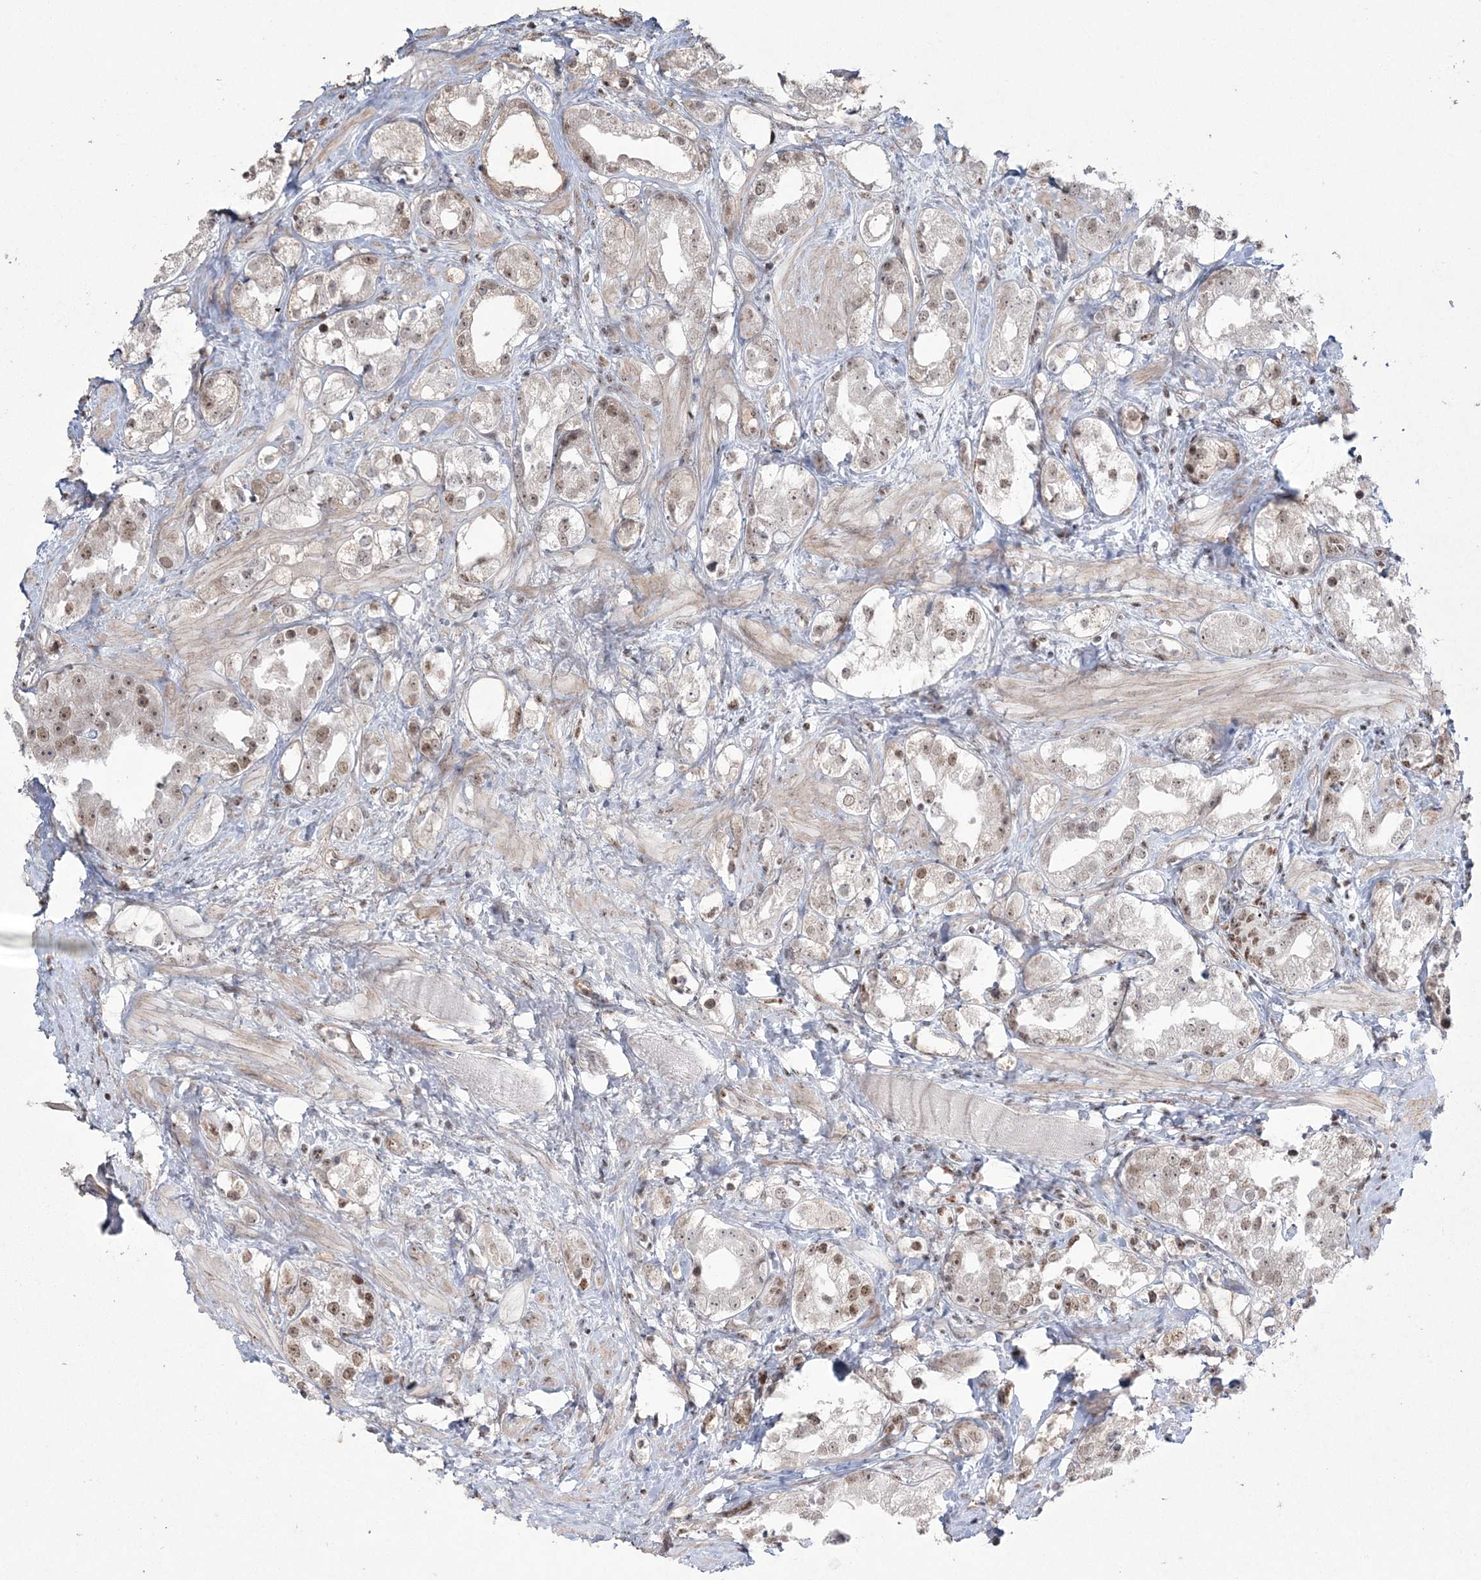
{"staining": {"intensity": "weak", "quantity": ">75%", "location": "nuclear"}, "tissue": "prostate cancer", "cell_type": "Tumor cells", "image_type": "cancer", "snomed": [{"axis": "morphology", "description": "Adenocarcinoma, NOS"}, {"axis": "topography", "description": "Prostate"}], "caption": "Weak nuclear staining for a protein is present in about >75% of tumor cells of prostate adenocarcinoma using immunohistochemistry.", "gene": "RBM17", "patient": {"sex": "male", "age": 79}}